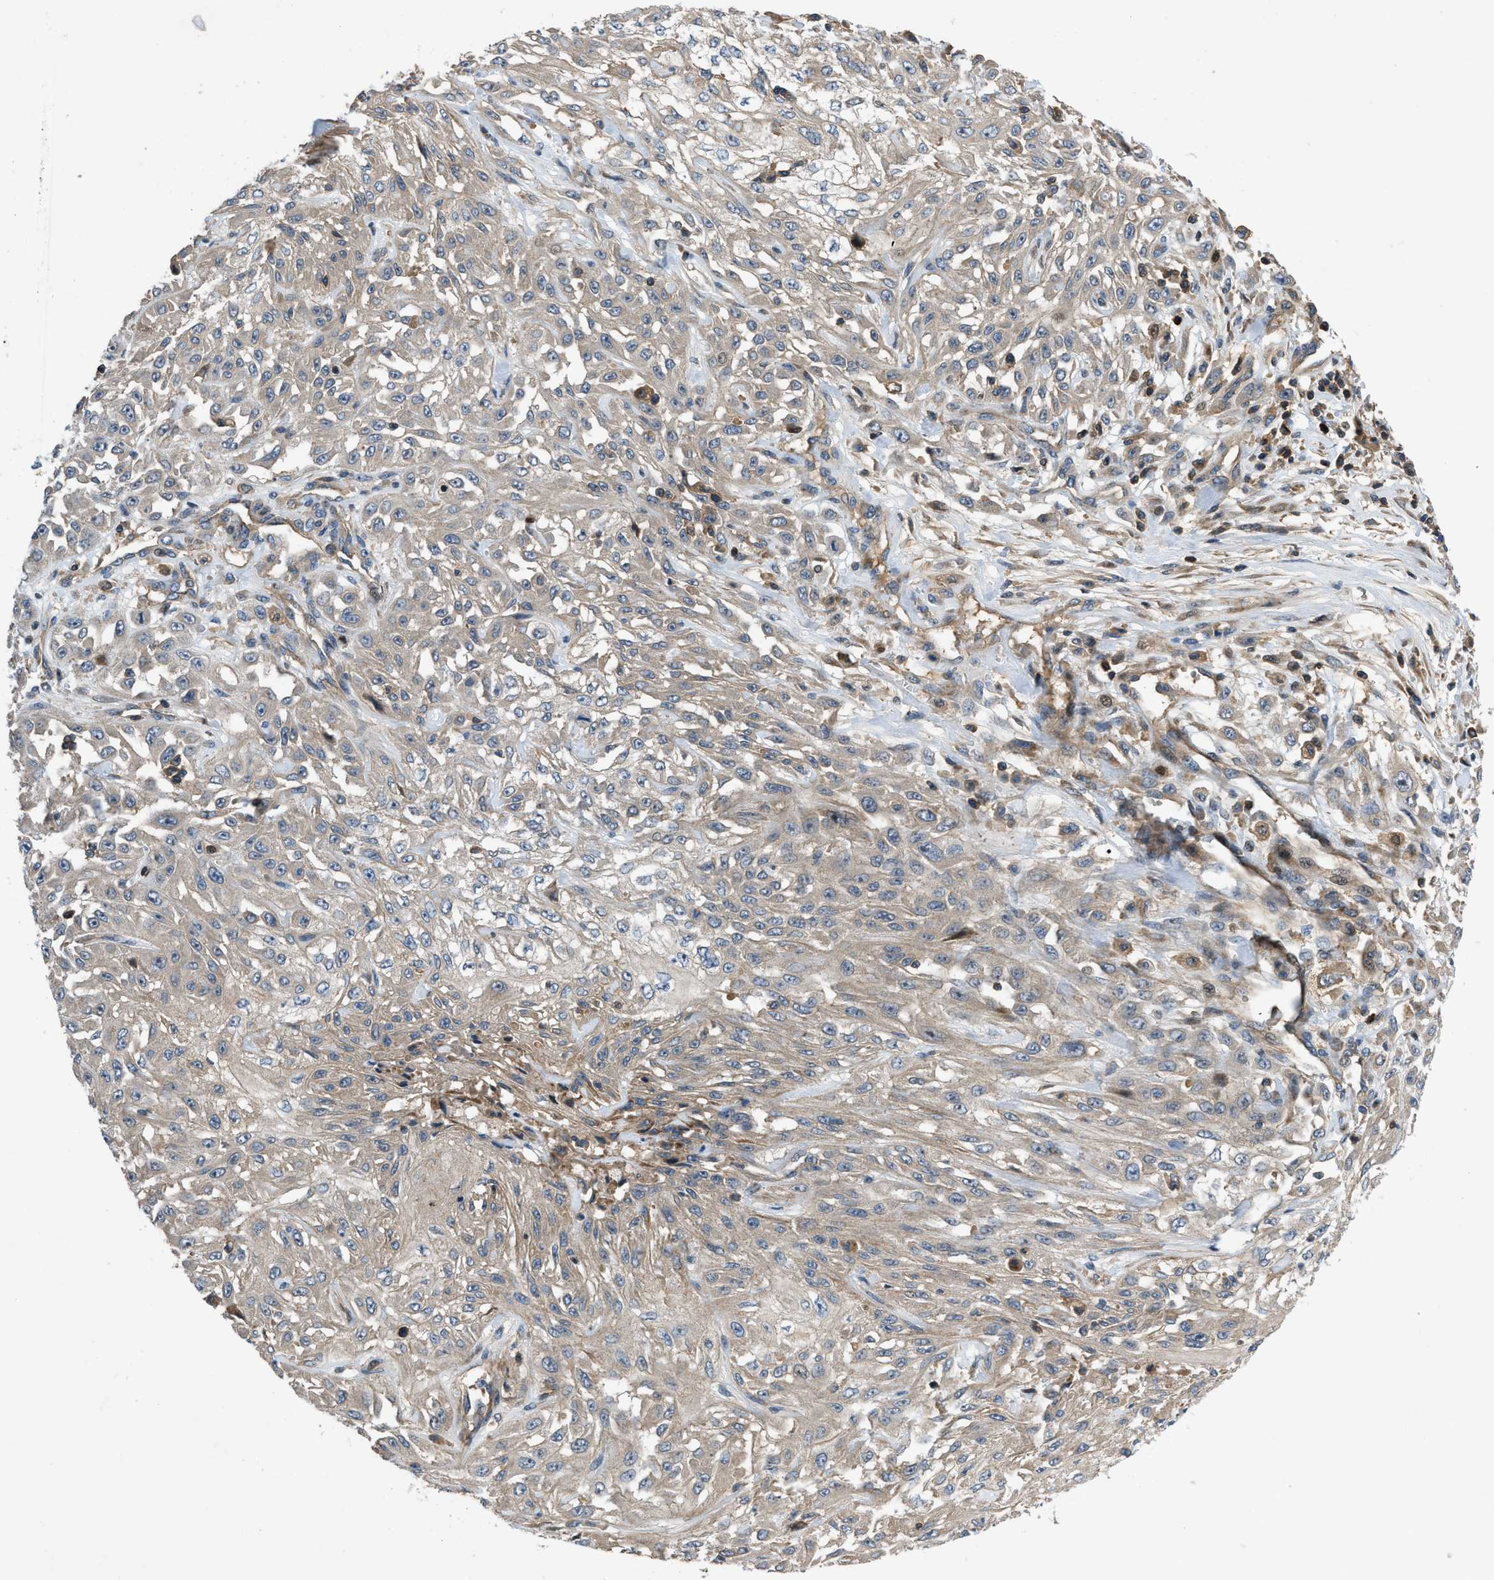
{"staining": {"intensity": "weak", "quantity": "<25%", "location": "cytoplasmic/membranous"}, "tissue": "skin cancer", "cell_type": "Tumor cells", "image_type": "cancer", "snomed": [{"axis": "morphology", "description": "Squamous cell carcinoma, NOS"}, {"axis": "morphology", "description": "Squamous cell carcinoma, metastatic, NOS"}, {"axis": "topography", "description": "Skin"}, {"axis": "topography", "description": "Lymph node"}], "caption": "Immunohistochemistry (IHC) of skin squamous cell carcinoma exhibits no staining in tumor cells.", "gene": "CNNM3", "patient": {"sex": "male", "age": 75}}